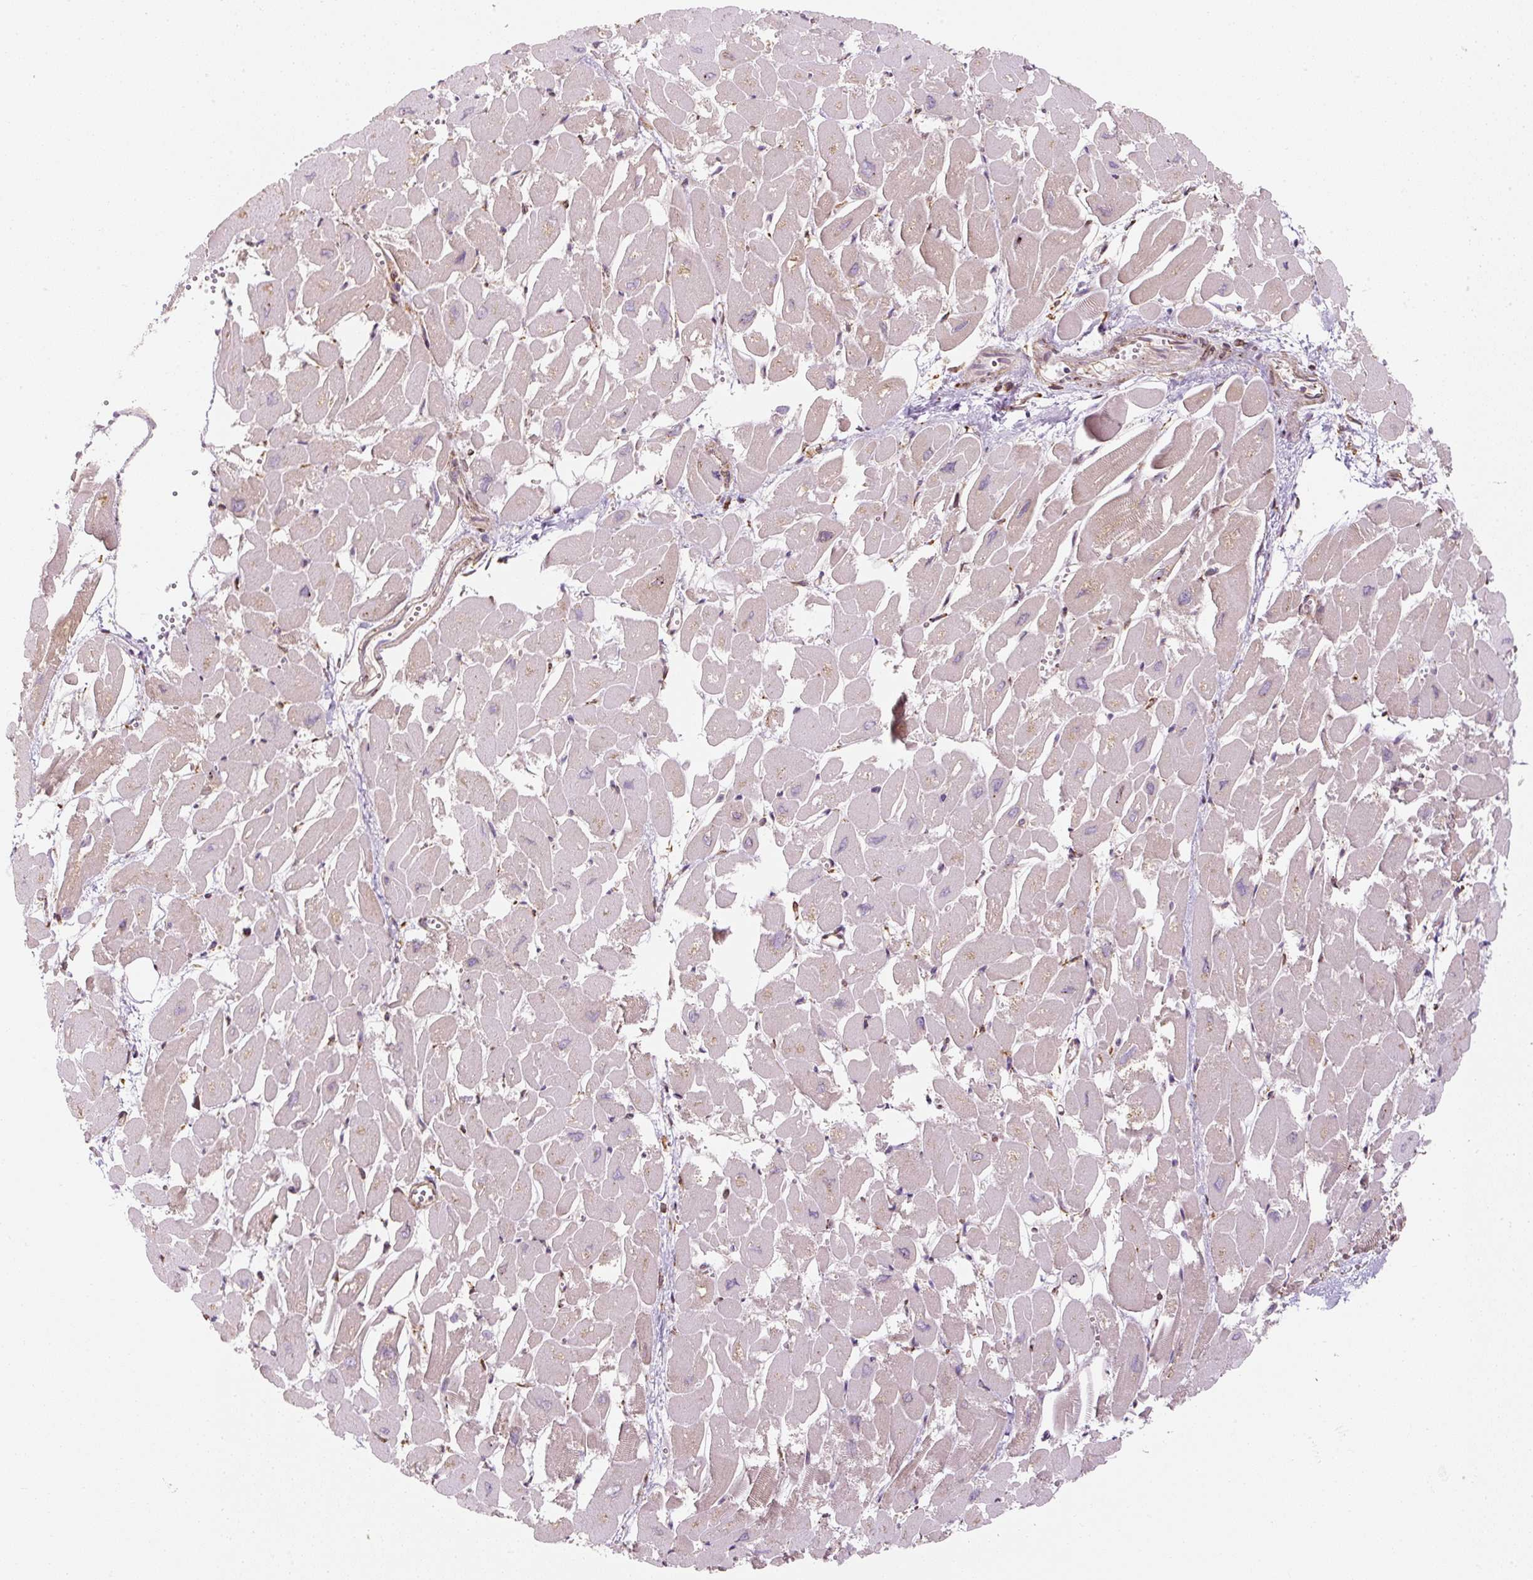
{"staining": {"intensity": "negative", "quantity": "none", "location": "none"}, "tissue": "heart muscle", "cell_type": "Cardiomyocytes", "image_type": "normal", "snomed": [{"axis": "morphology", "description": "Normal tissue, NOS"}, {"axis": "topography", "description": "Heart"}], "caption": "This is an immunohistochemistry histopathology image of benign heart muscle. There is no staining in cardiomyocytes.", "gene": "PRKCSH", "patient": {"sex": "male", "age": 54}}